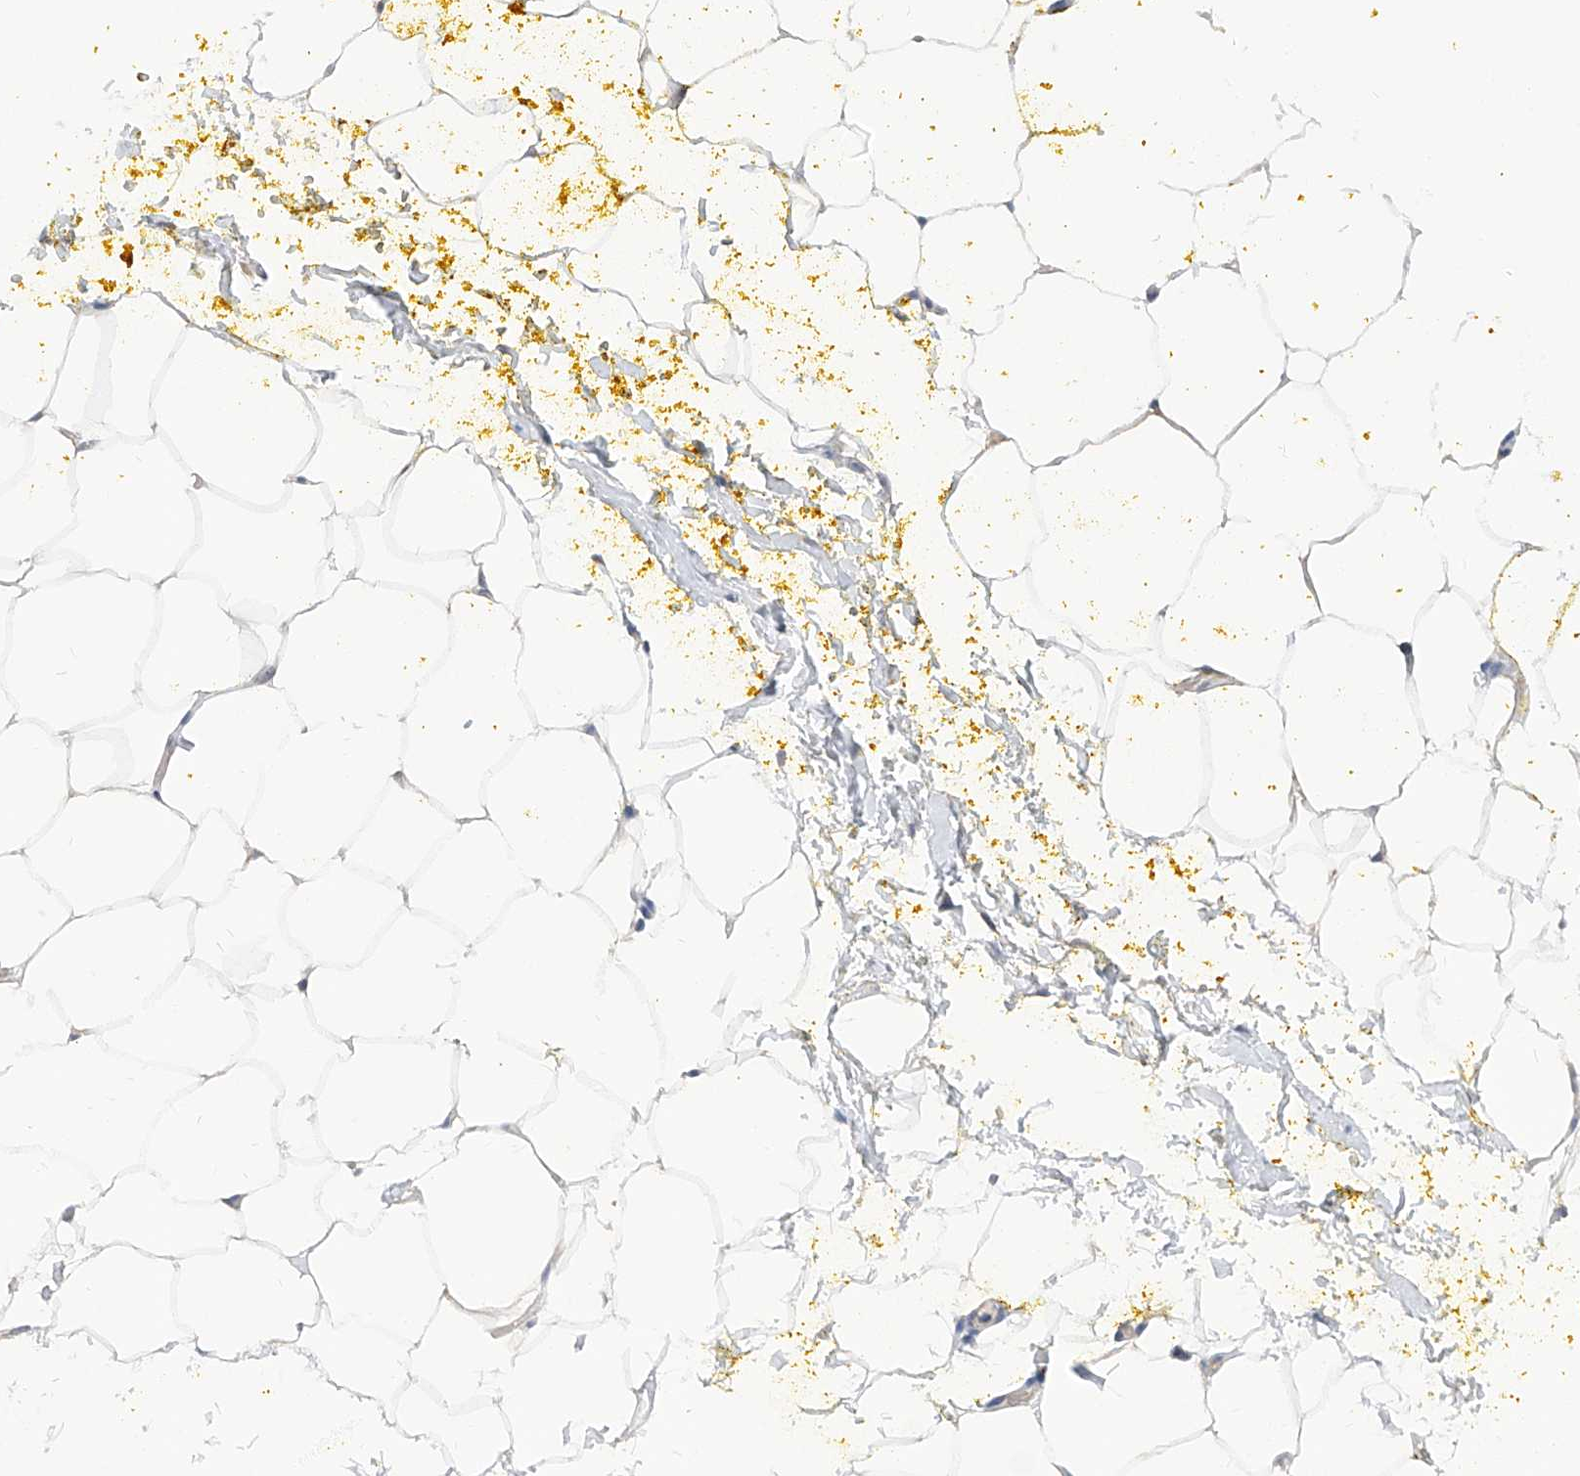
{"staining": {"intensity": "negative", "quantity": "none", "location": "none"}, "tissue": "adipose tissue", "cell_type": "Adipocytes", "image_type": "normal", "snomed": [{"axis": "morphology", "description": "Normal tissue, NOS"}, {"axis": "morphology", "description": "Adenocarcinoma, Low grade"}, {"axis": "topography", "description": "Prostate"}, {"axis": "topography", "description": "Peripheral nerve tissue"}], "caption": "Adipose tissue stained for a protein using immunohistochemistry shows no staining adipocytes.", "gene": "PGM3", "patient": {"sex": "male", "age": 63}}